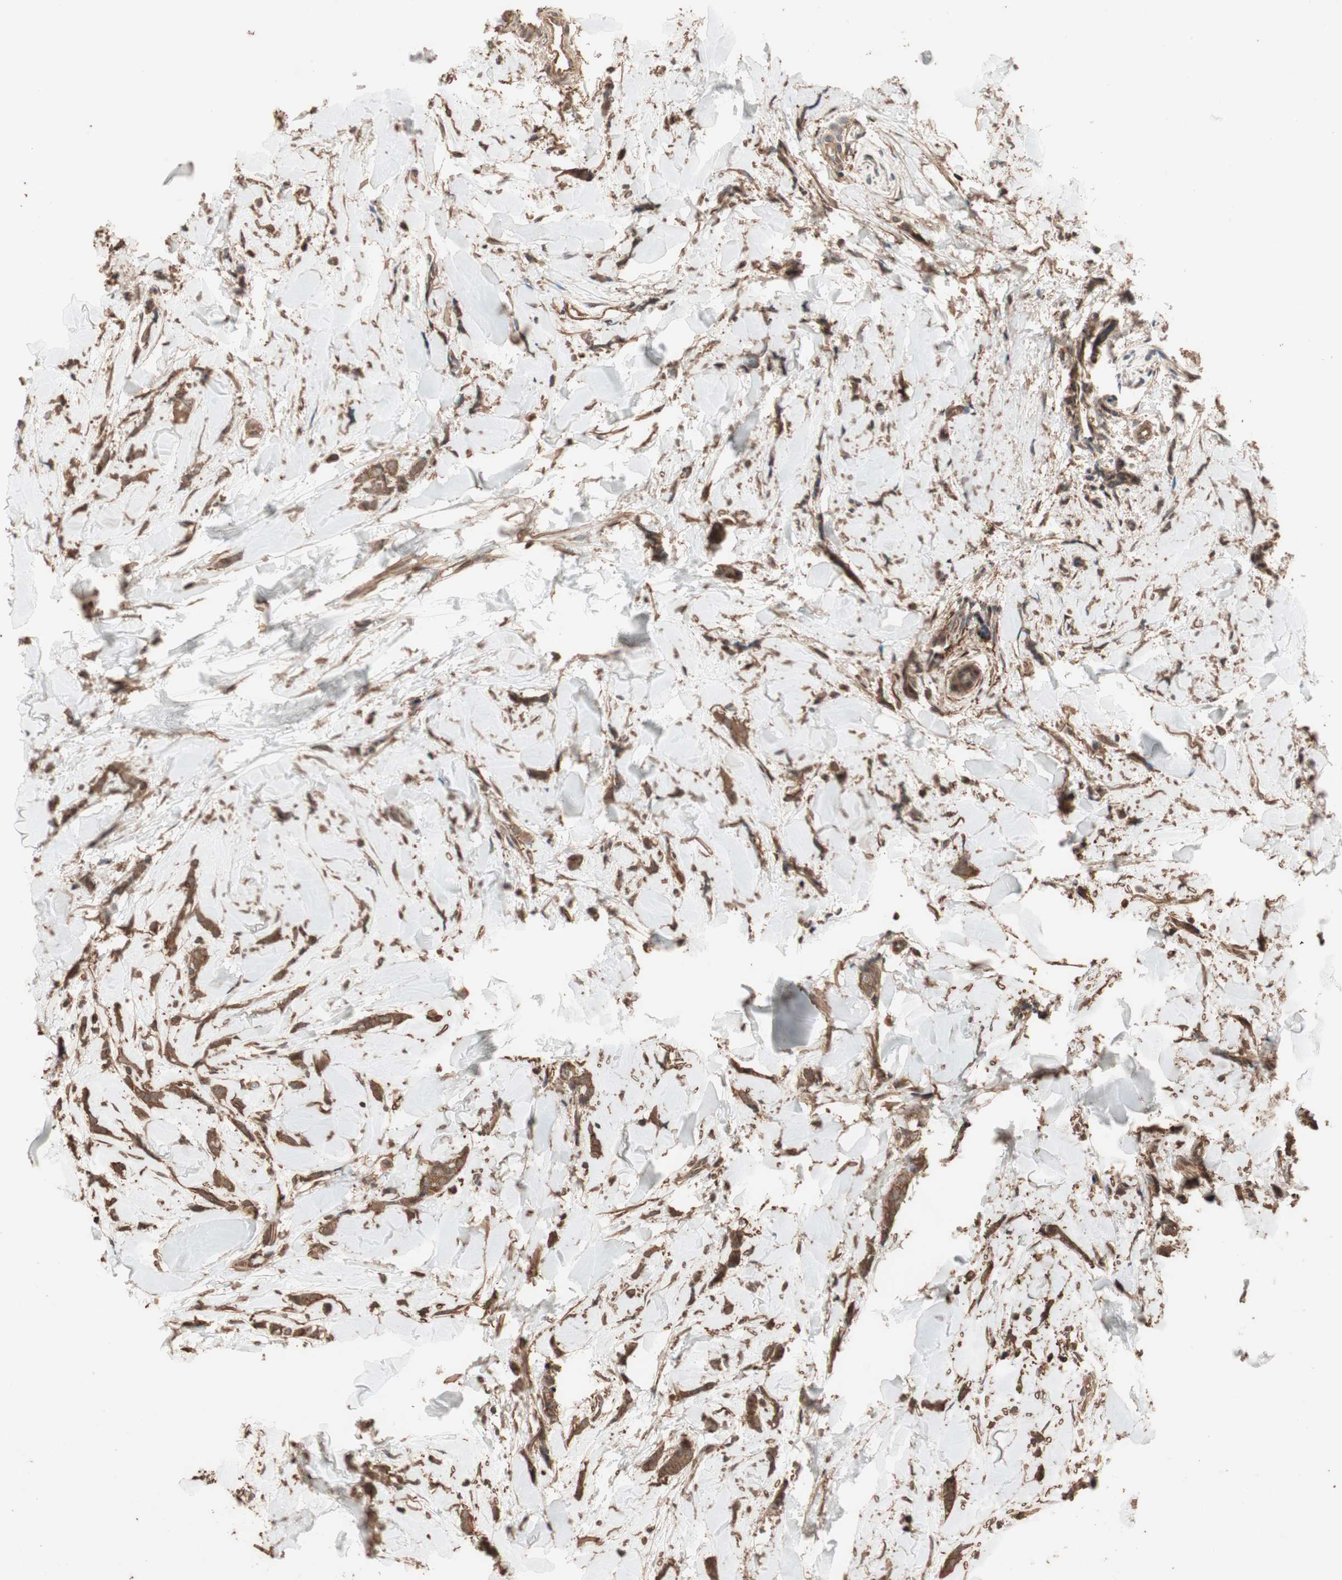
{"staining": {"intensity": "strong", "quantity": ">75%", "location": "cytoplasmic/membranous"}, "tissue": "breast cancer", "cell_type": "Tumor cells", "image_type": "cancer", "snomed": [{"axis": "morphology", "description": "Lobular carcinoma"}, {"axis": "topography", "description": "Skin"}, {"axis": "topography", "description": "Breast"}], "caption": "The immunohistochemical stain highlights strong cytoplasmic/membranous expression in tumor cells of breast lobular carcinoma tissue.", "gene": "USP20", "patient": {"sex": "female", "age": 46}}